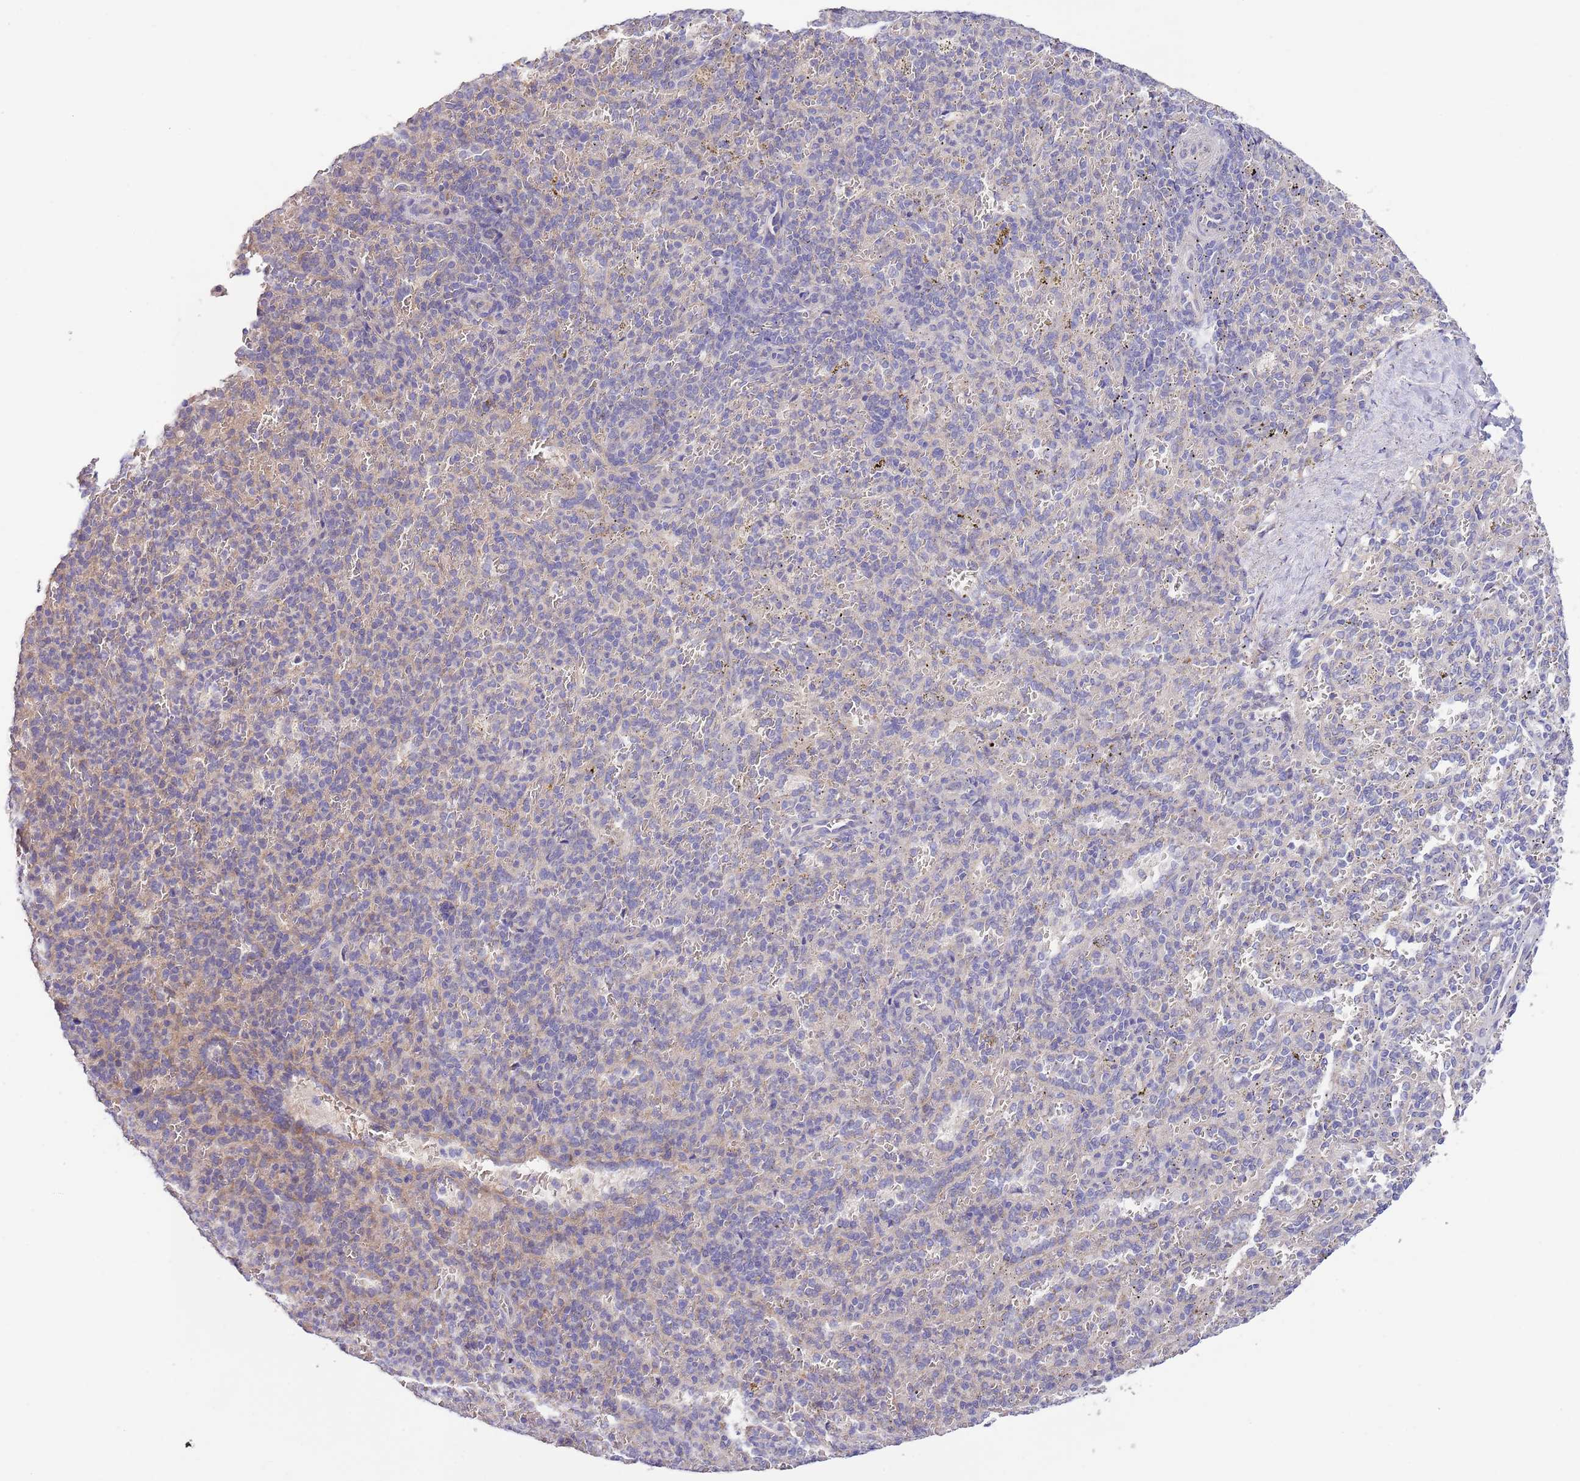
{"staining": {"intensity": "negative", "quantity": "none", "location": "none"}, "tissue": "spleen", "cell_type": "Cells in red pulp", "image_type": "normal", "snomed": [{"axis": "morphology", "description": "Normal tissue, NOS"}, {"axis": "topography", "description": "Spleen"}], "caption": "An IHC photomicrograph of unremarkable spleen is shown. There is no staining in cells in red pulp of spleen.", "gene": "LIPJ", "patient": {"sex": "female", "age": 21}}